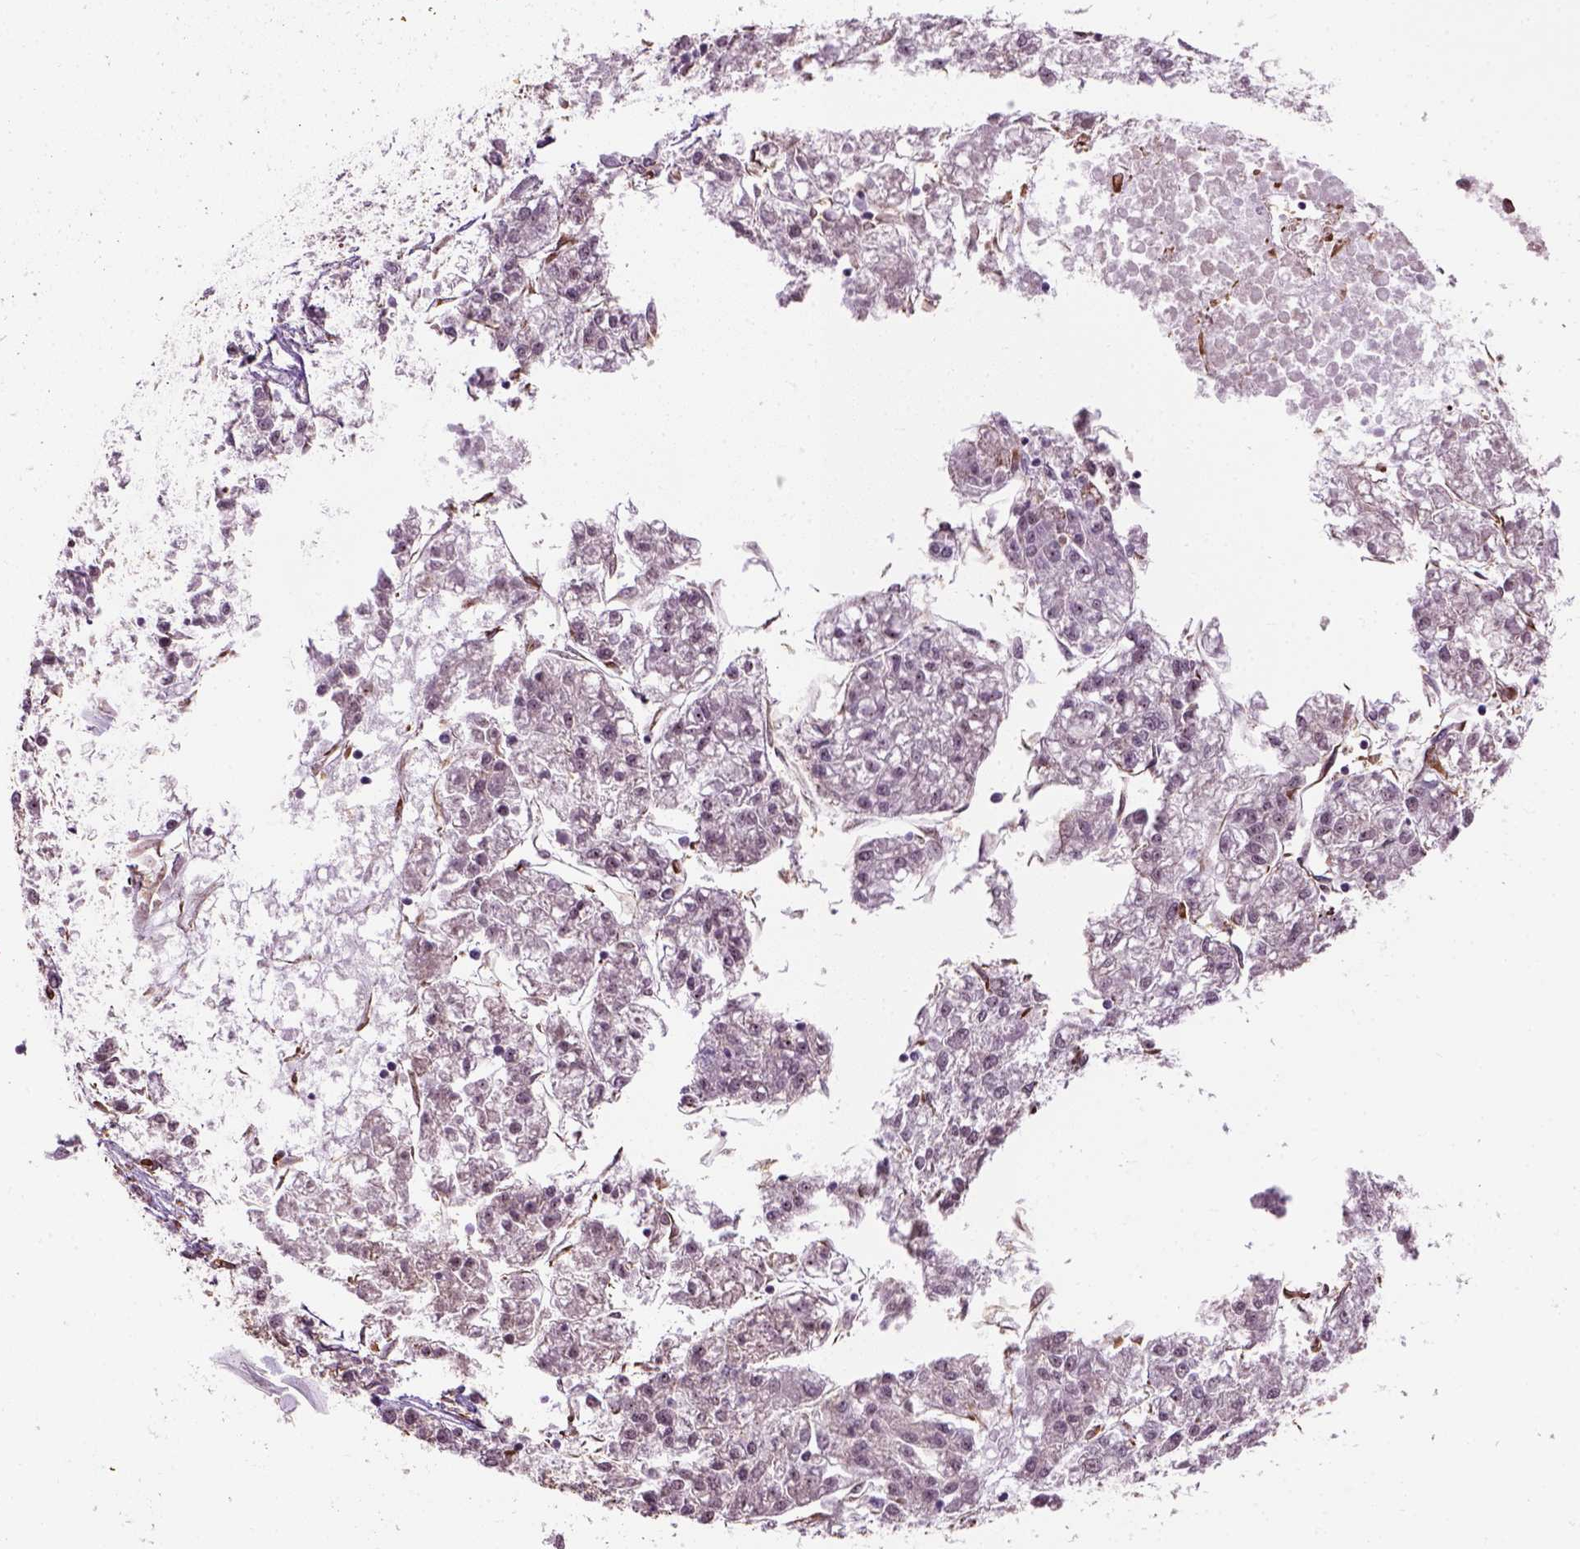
{"staining": {"intensity": "negative", "quantity": "none", "location": "none"}, "tissue": "liver cancer", "cell_type": "Tumor cells", "image_type": "cancer", "snomed": [{"axis": "morphology", "description": "Carcinoma, Hepatocellular, NOS"}, {"axis": "topography", "description": "Liver"}], "caption": "Immunohistochemical staining of human liver hepatocellular carcinoma displays no significant expression in tumor cells. (DAB (3,3'-diaminobenzidine) immunohistochemistry, high magnification).", "gene": "XK", "patient": {"sex": "male", "age": 56}}